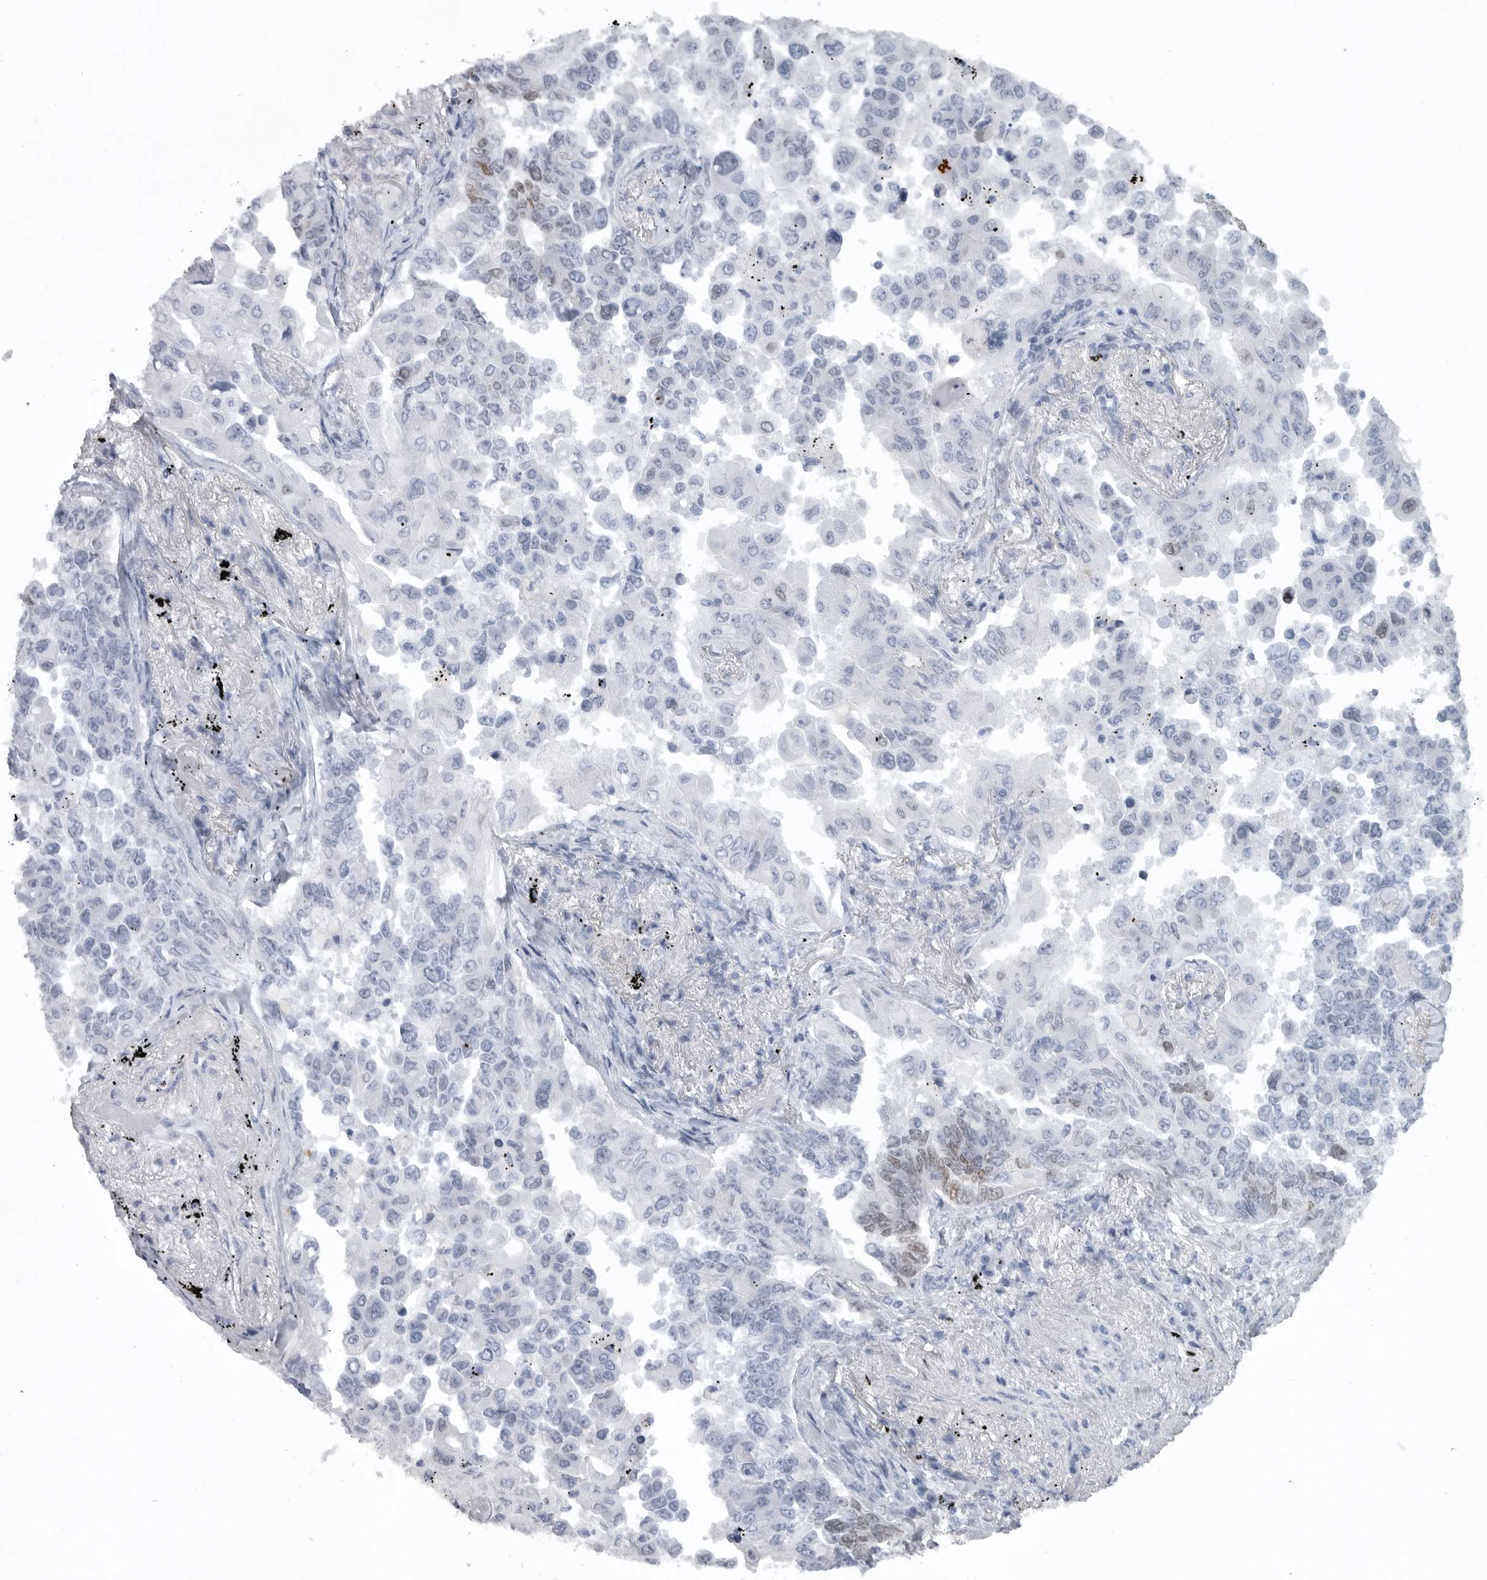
{"staining": {"intensity": "moderate", "quantity": "<25%", "location": "nuclear"}, "tissue": "lung cancer", "cell_type": "Tumor cells", "image_type": "cancer", "snomed": [{"axis": "morphology", "description": "Adenocarcinoma, NOS"}, {"axis": "topography", "description": "Lung"}], "caption": "Protein staining of lung adenocarcinoma tissue reveals moderate nuclear staining in about <25% of tumor cells.", "gene": "HMGN3", "patient": {"sex": "female", "age": 67}}